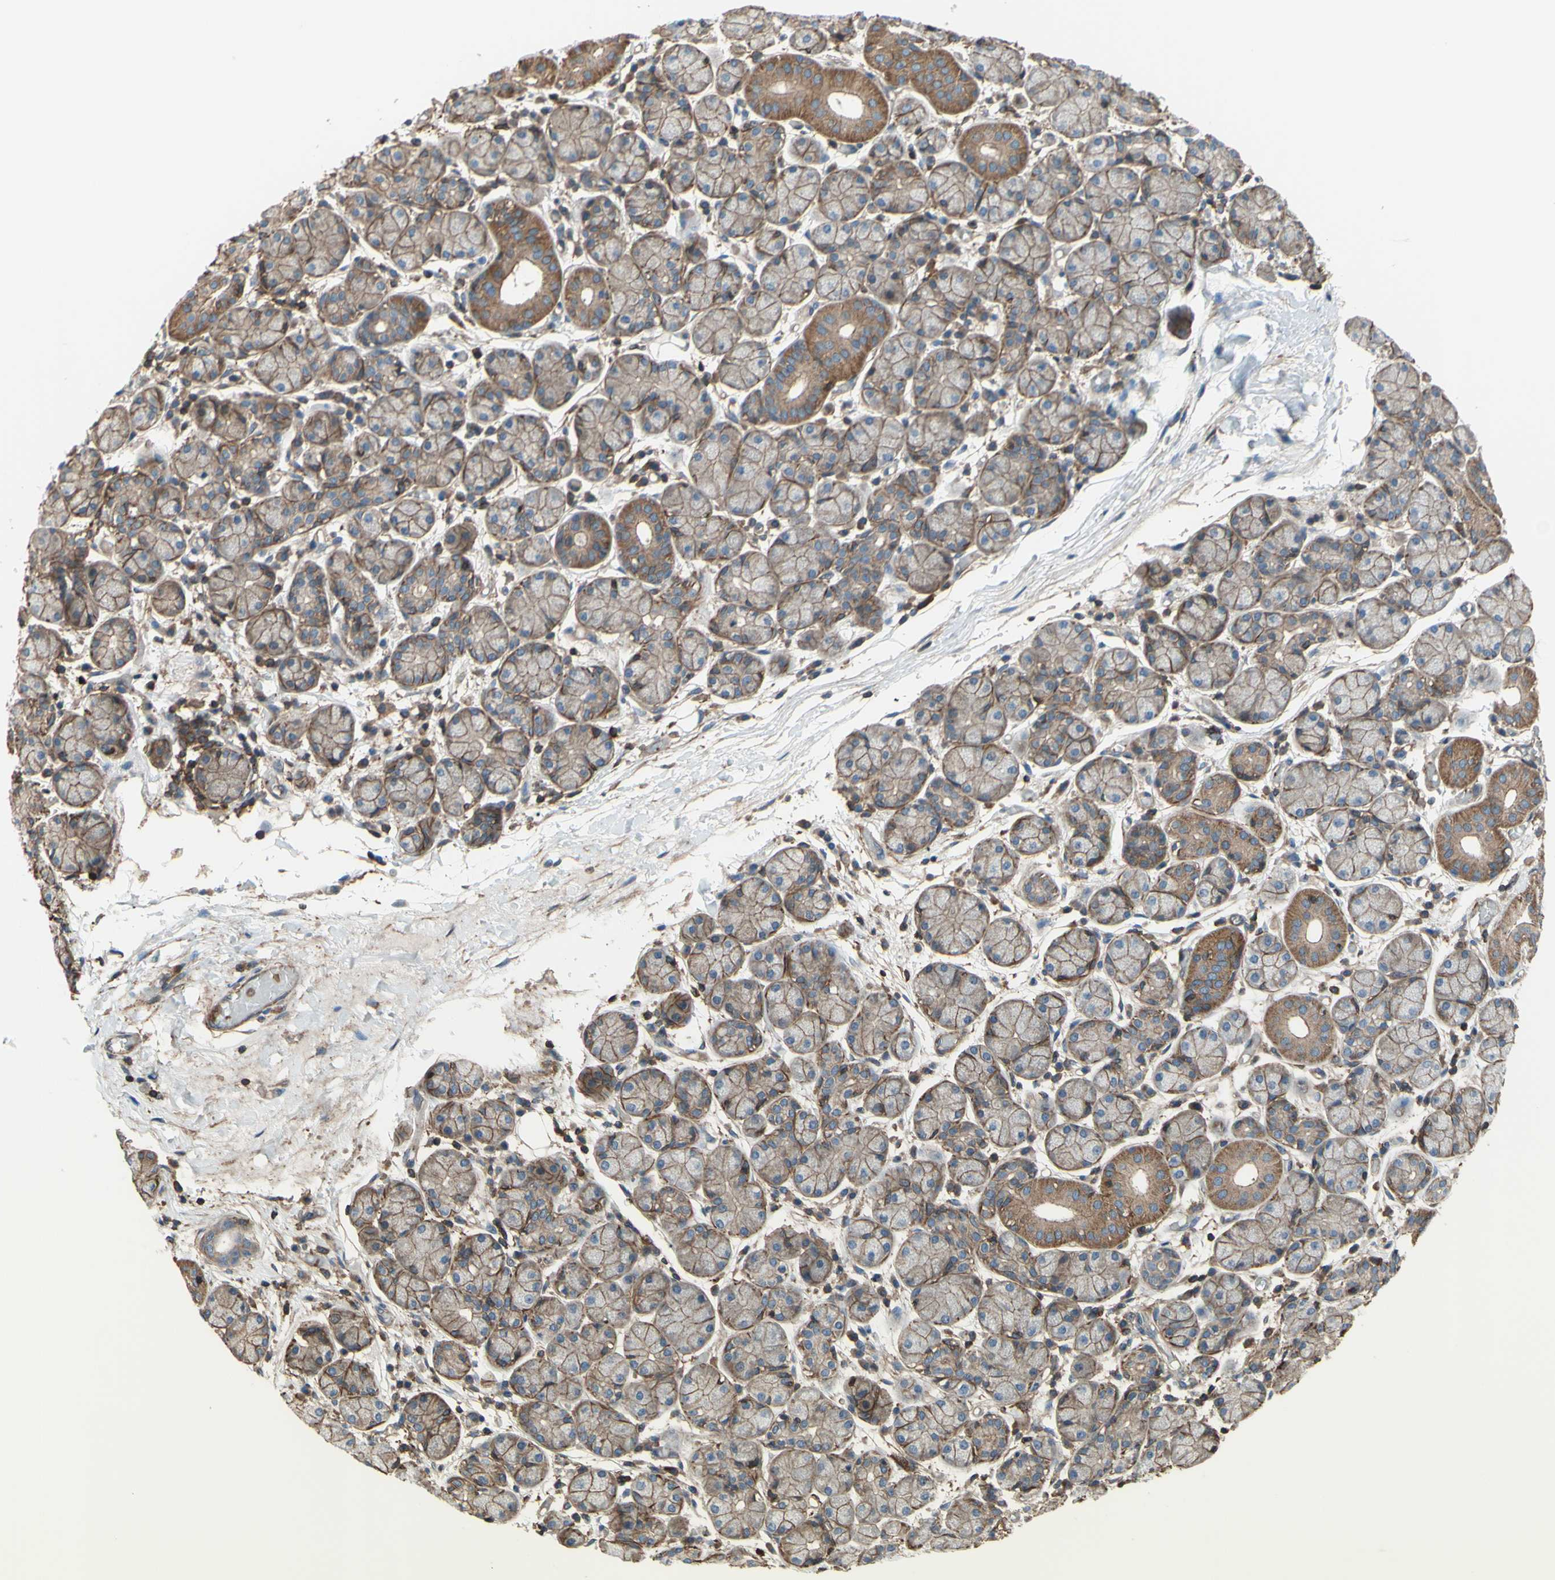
{"staining": {"intensity": "moderate", "quantity": ">75%", "location": "cytoplasmic/membranous"}, "tissue": "salivary gland", "cell_type": "Glandular cells", "image_type": "normal", "snomed": [{"axis": "morphology", "description": "Normal tissue, NOS"}, {"axis": "topography", "description": "Salivary gland"}], "caption": "Immunohistochemistry (IHC) (DAB) staining of unremarkable salivary gland shows moderate cytoplasmic/membranous protein staining in about >75% of glandular cells.", "gene": "ADD3", "patient": {"sex": "female", "age": 24}}